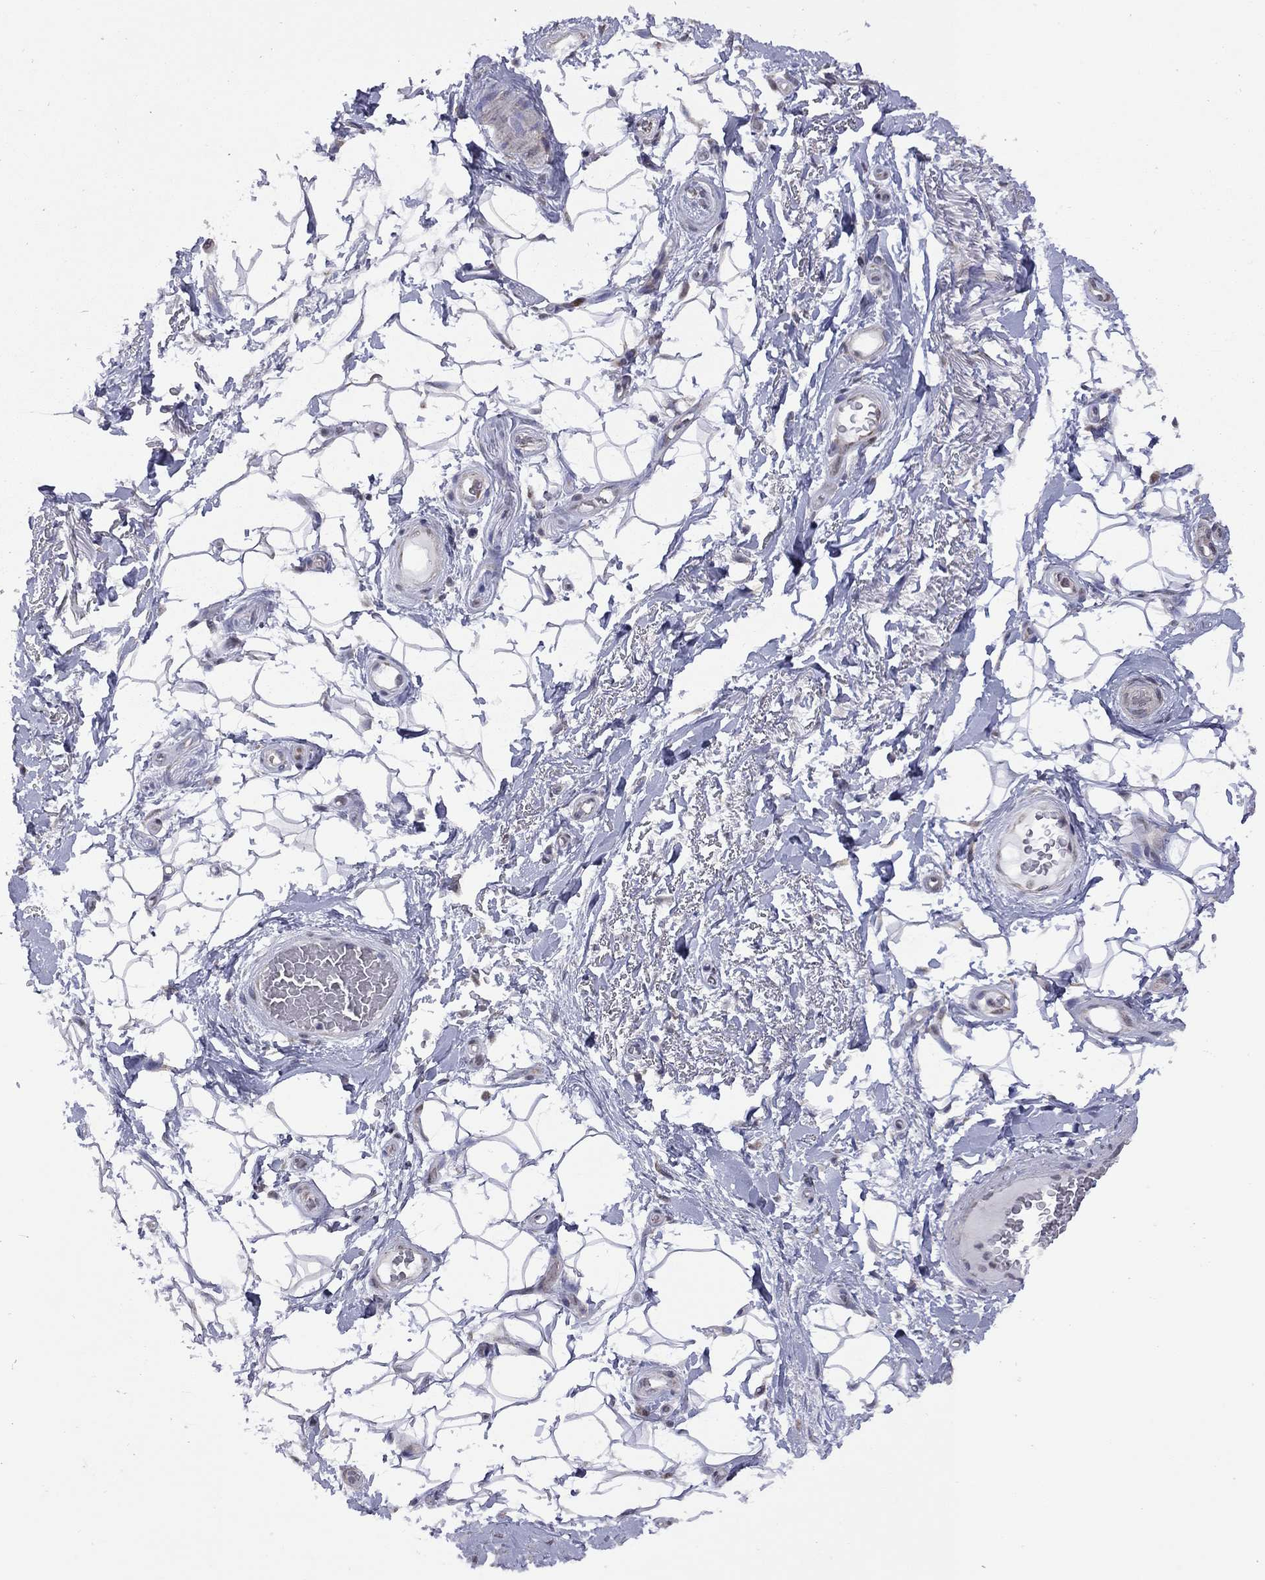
{"staining": {"intensity": "negative", "quantity": "none", "location": "none"}, "tissue": "adipose tissue", "cell_type": "Adipocytes", "image_type": "normal", "snomed": [{"axis": "morphology", "description": "Normal tissue, NOS"}, {"axis": "topography", "description": "Anal"}, {"axis": "topography", "description": "Peripheral nerve tissue"}], "caption": "The image demonstrates no staining of adipocytes in normal adipose tissue.", "gene": "NDUFB1", "patient": {"sex": "male", "age": 53}}